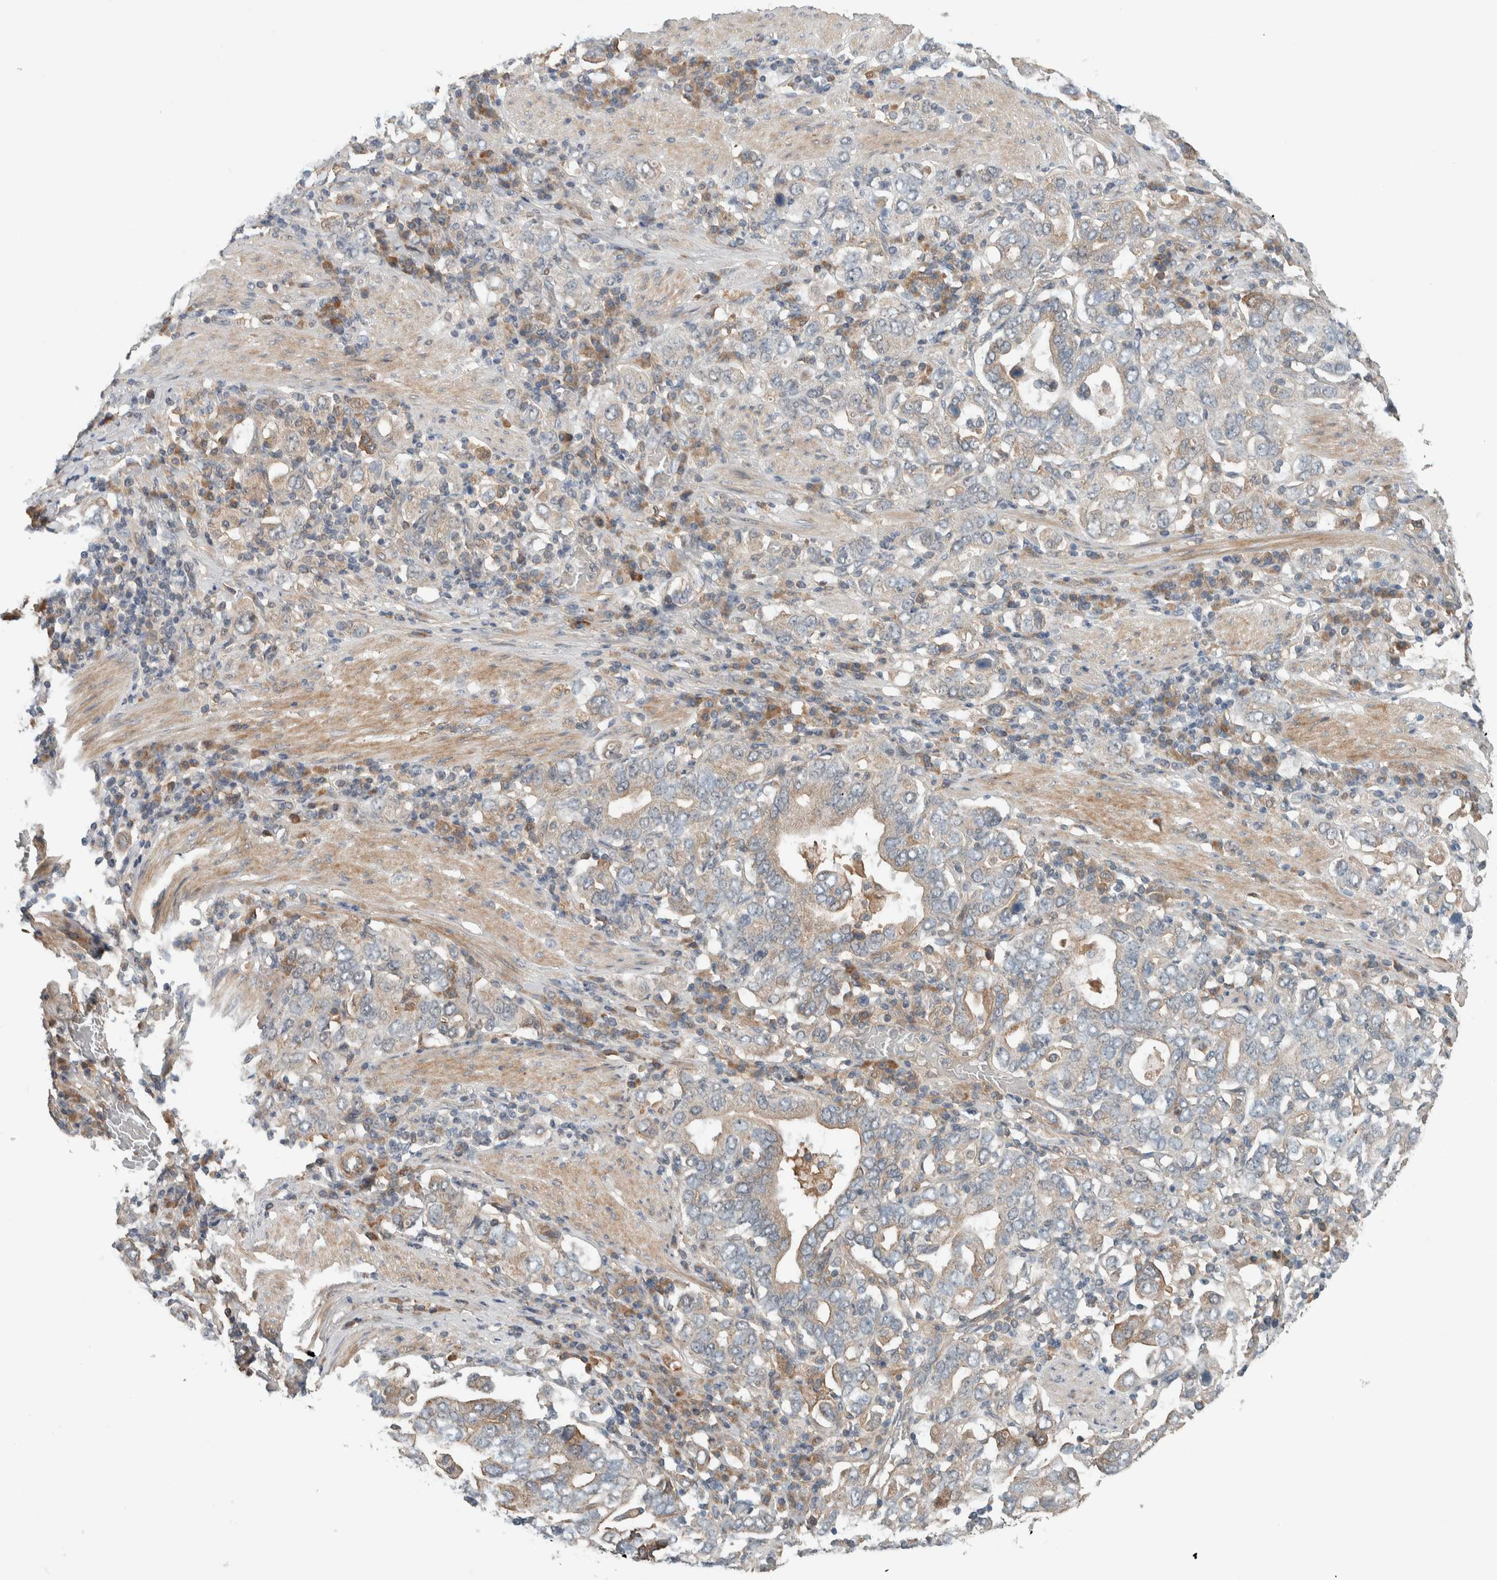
{"staining": {"intensity": "weak", "quantity": "25%-75%", "location": "cytoplasmic/membranous"}, "tissue": "stomach cancer", "cell_type": "Tumor cells", "image_type": "cancer", "snomed": [{"axis": "morphology", "description": "Adenocarcinoma, NOS"}, {"axis": "topography", "description": "Stomach, upper"}], "caption": "Human stomach adenocarcinoma stained with a protein marker exhibits weak staining in tumor cells.", "gene": "ARMC7", "patient": {"sex": "male", "age": 62}}